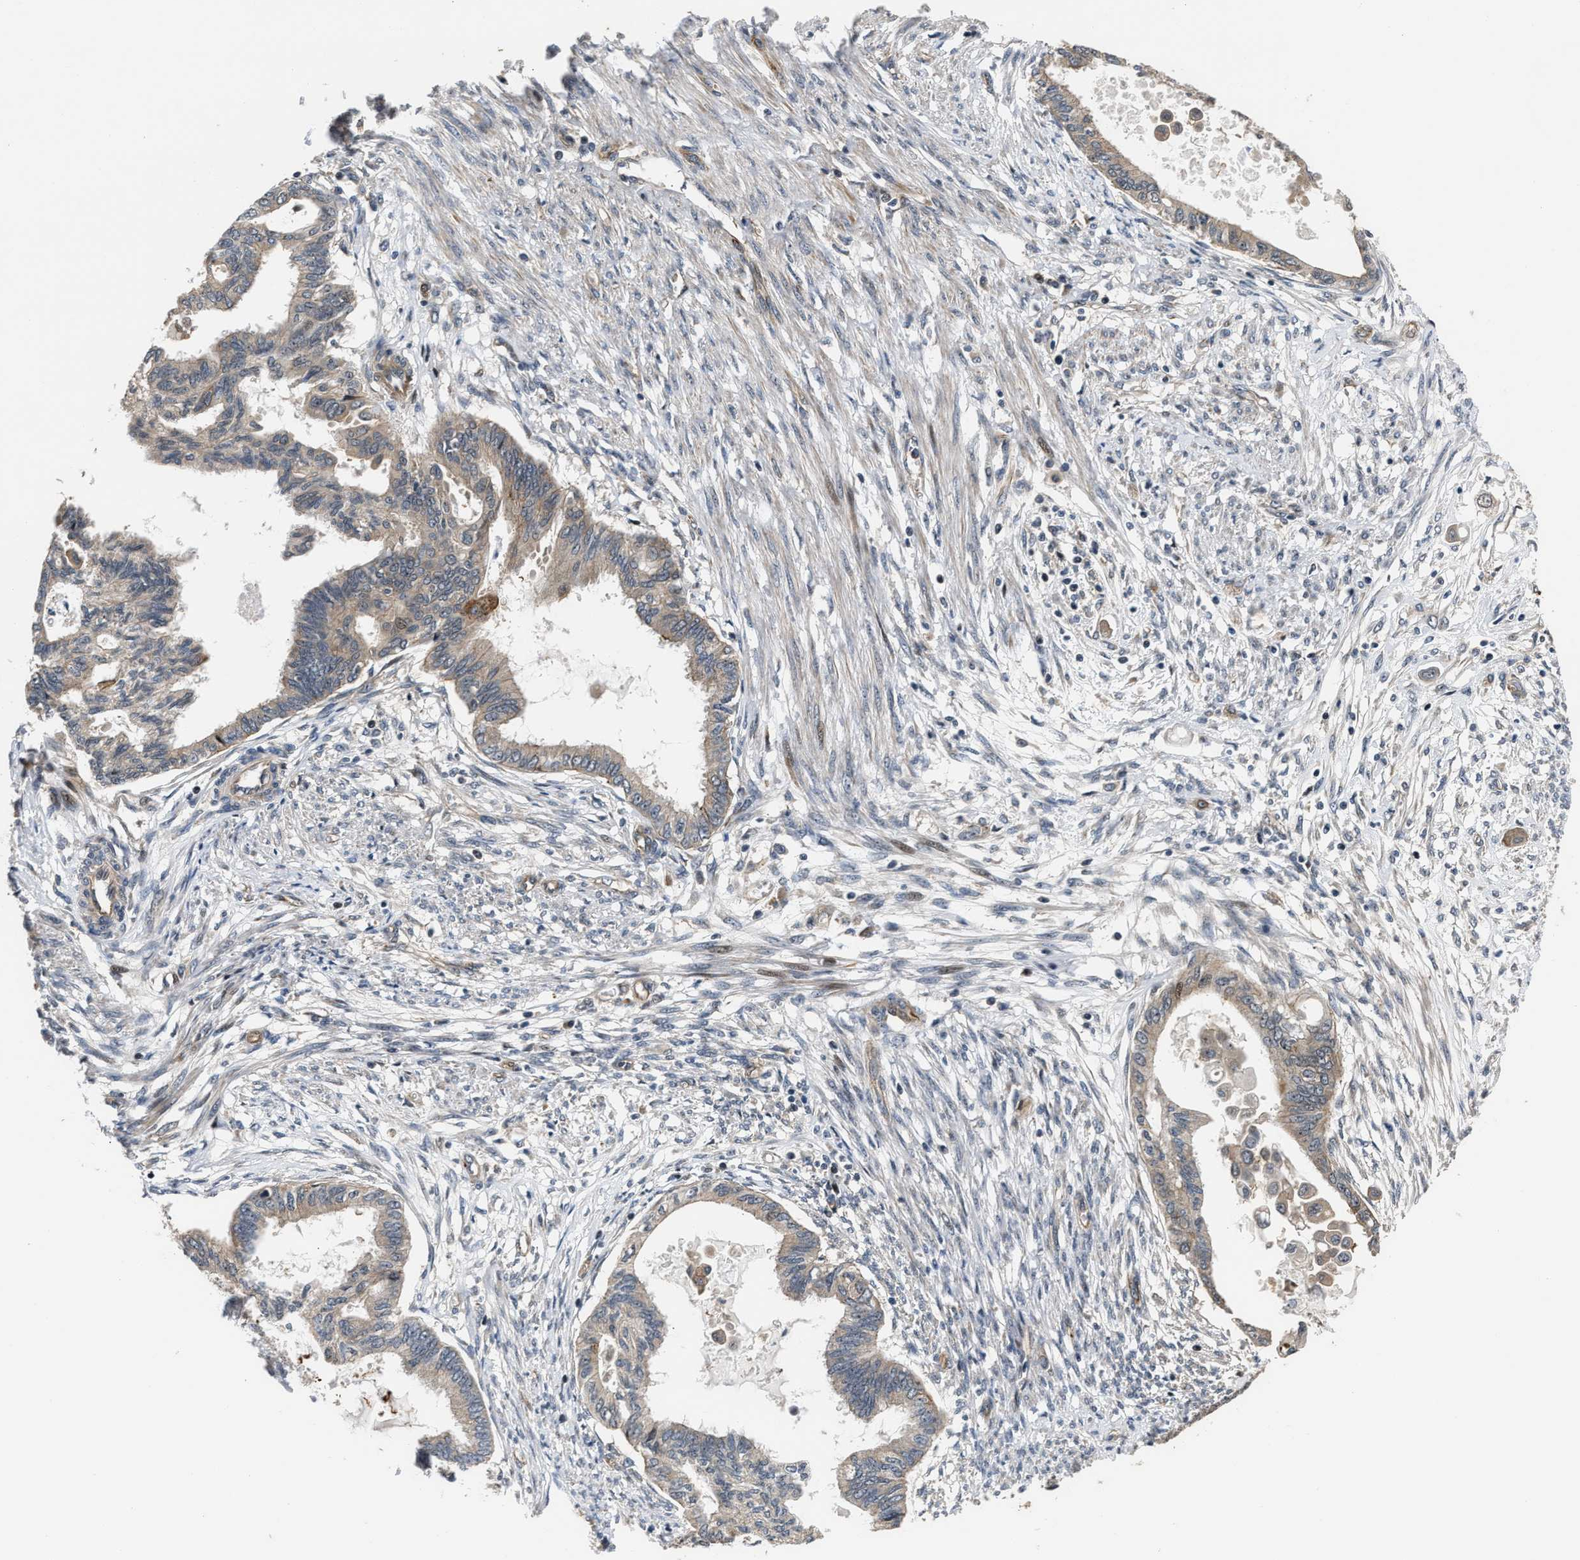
{"staining": {"intensity": "moderate", "quantity": "<25%", "location": "cytoplasmic/membranous"}, "tissue": "cervical cancer", "cell_type": "Tumor cells", "image_type": "cancer", "snomed": [{"axis": "morphology", "description": "Normal tissue, NOS"}, {"axis": "morphology", "description": "Adenocarcinoma, NOS"}, {"axis": "topography", "description": "Cervix"}, {"axis": "topography", "description": "Endometrium"}], "caption": "This is a histology image of IHC staining of cervical adenocarcinoma, which shows moderate expression in the cytoplasmic/membranous of tumor cells.", "gene": "ALDH3A2", "patient": {"sex": "female", "age": 86}}